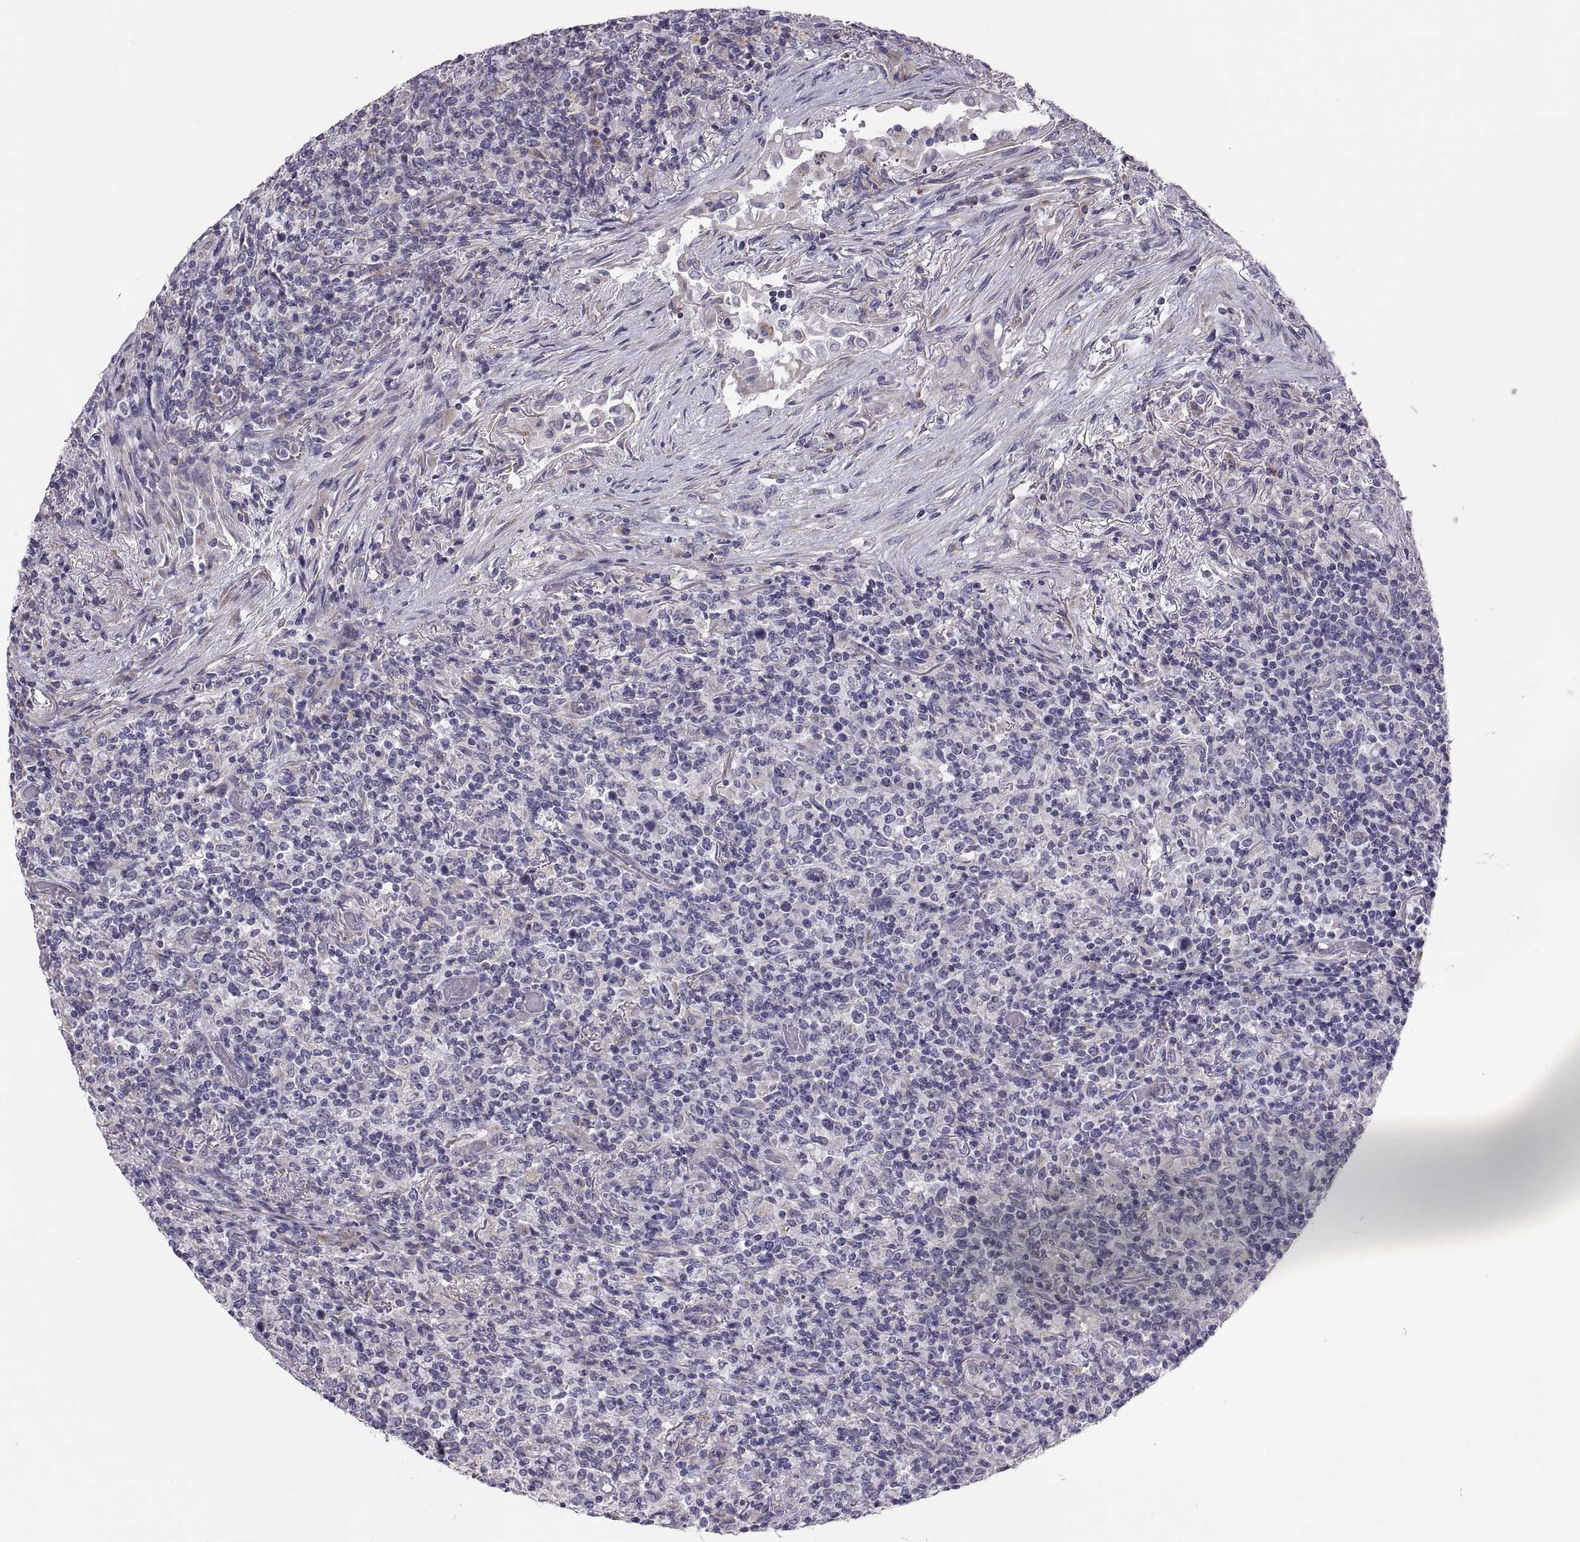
{"staining": {"intensity": "negative", "quantity": "none", "location": "none"}, "tissue": "lymphoma", "cell_type": "Tumor cells", "image_type": "cancer", "snomed": [{"axis": "morphology", "description": "Malignant lymphoma, non-Hodgkin's type, High grade"}, {"axis": "topography", "description": "Lung"}], "caption": "Human lymphoma stained for a protein using immunohistochemistry reveals no expression in tumor cells.", "gene": "TNNC1", "patient": {"sex": "male", "age": 79}}